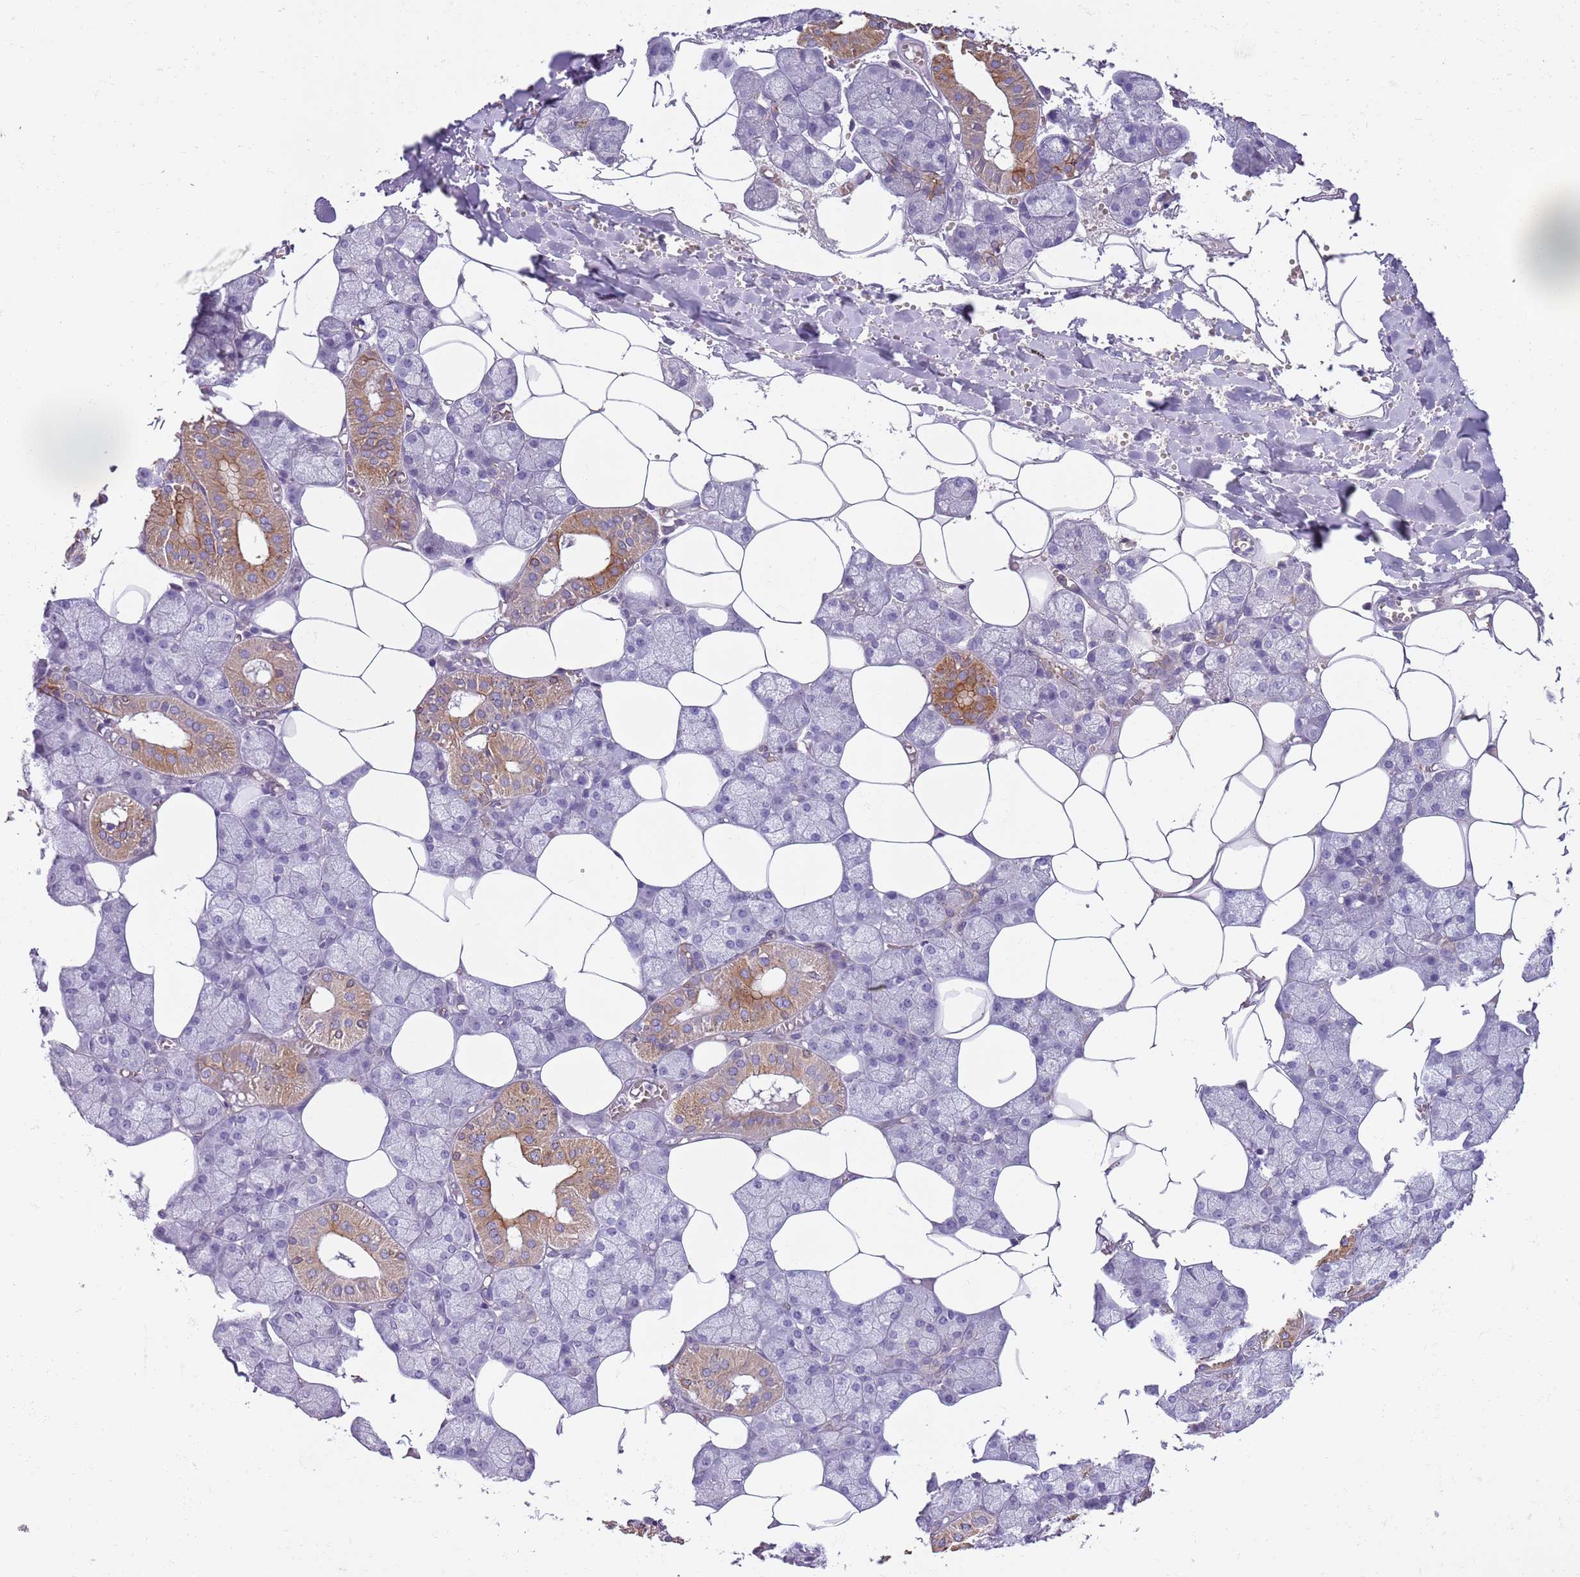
{"staining": {"intensity": "strong", "quantity": "<25%", "location": "cytoplasmic/membranous"}, "tissue": "salivary gland", "cell_type": "Glandular cells", "image_type": "normal", "snomed": [{"axis": "morphology", "description": "Normal tissue, NOS"}, {"axis": "topography", "description": "Salivary gland"}], "caption": "Protein analysis of unremarkable salivary gland displays strong cytoplasmic/membranous staining in approximately <25% of glandular cells.", "gene": "HES3", "patient": {"sex": "male", "age": 62}}